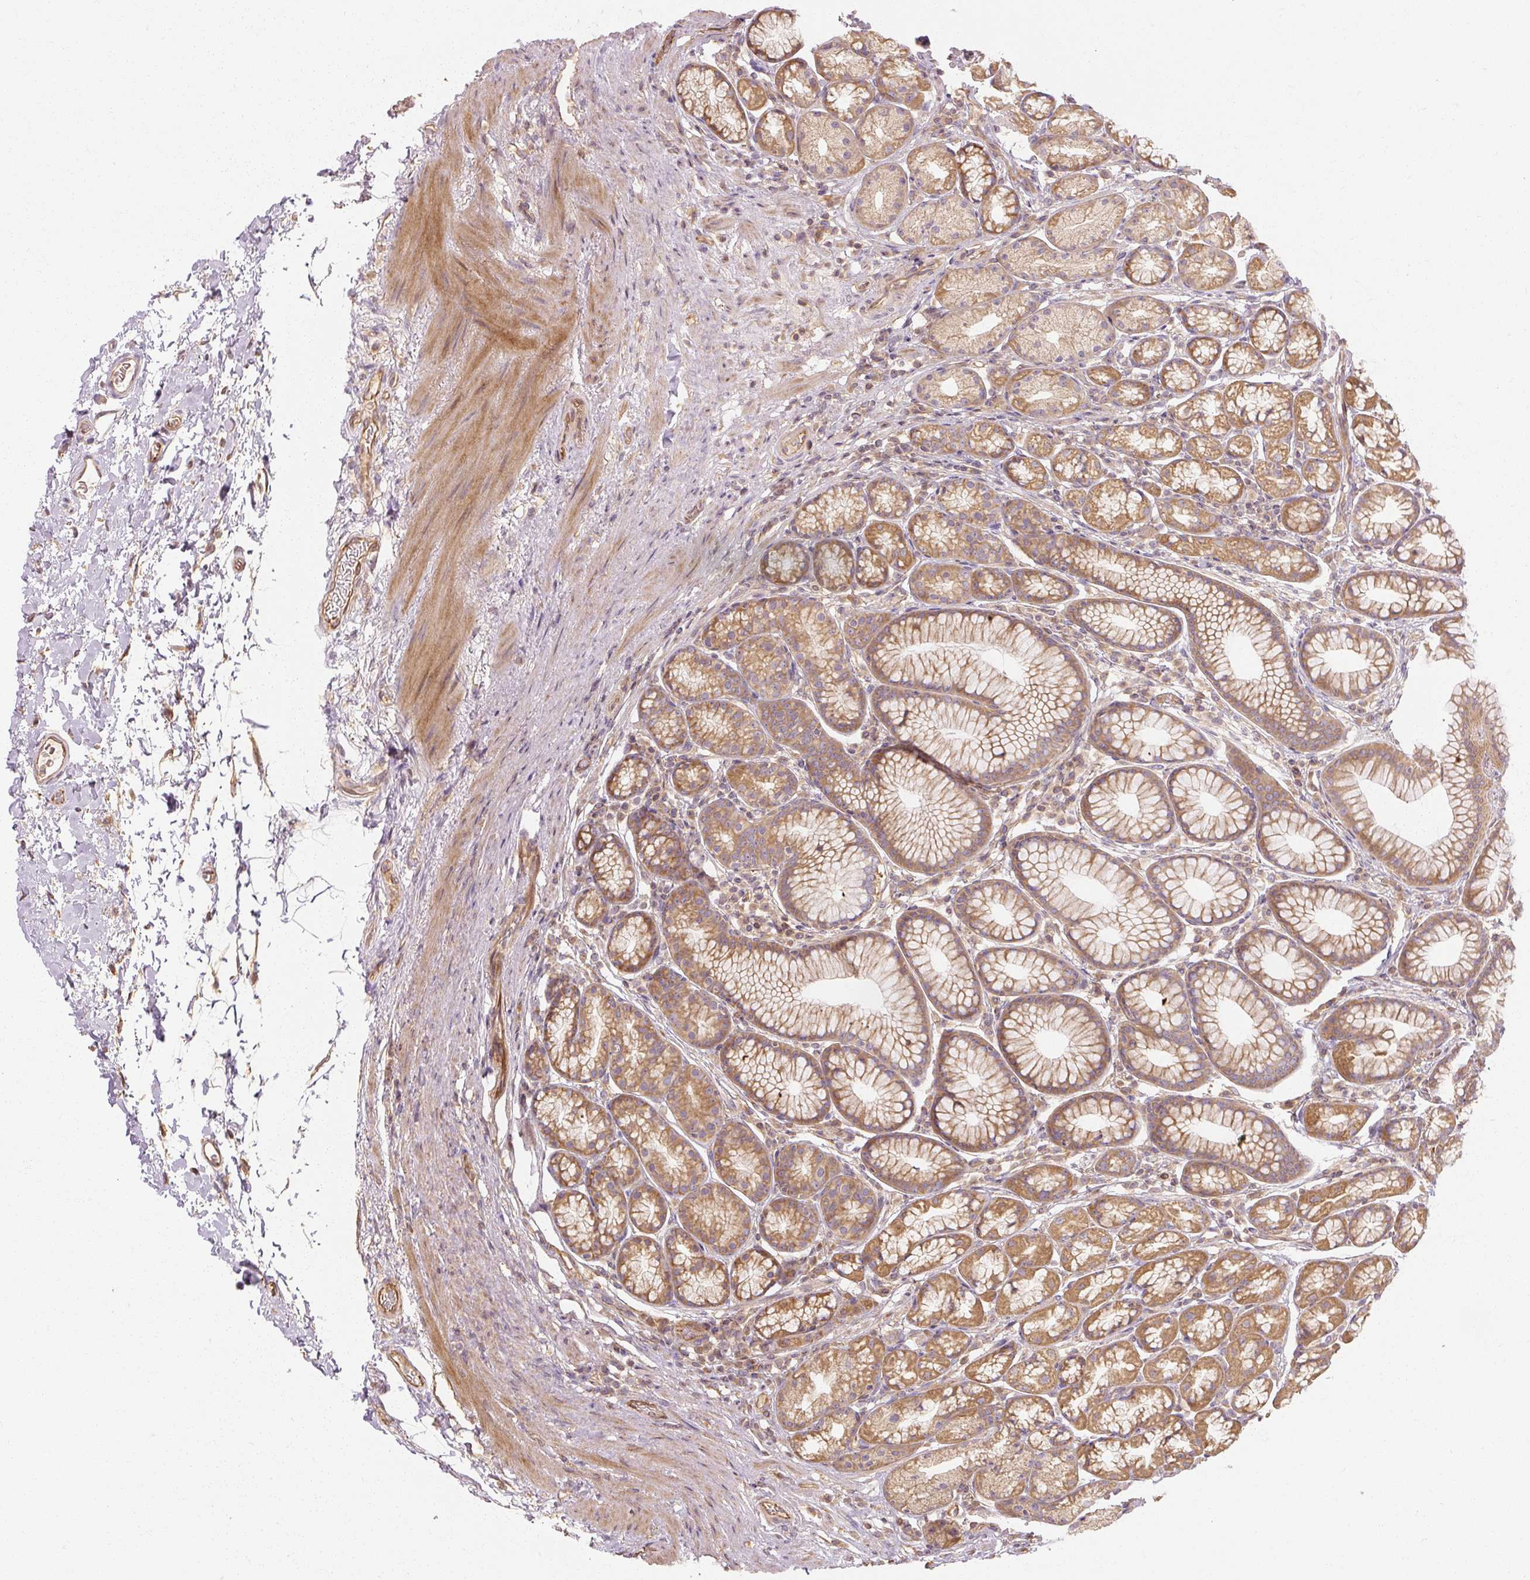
{"staining": {"intensity": "moderate", "quantity": "25%-75%", "location": "cytoplasmic/membranous"}, "tissue": "stomach", "cell_type": "Glandular cells", "image_type": "normal", "snomed": [{"axis": "morphology", "description": "Normal tissue, NOS"}, {"axis": "topography", "description": "Stomach, lower"}], "caption": "The photomicrograph demonstrates immunohistochemical staining of unremarkable stomach. There is moderate cytoplasmic/membranous positivity is appreciated in about 25%-75% of glandular cells.", "gene": "RB1CC1", "patient": {"sex": "male", "age": 67}}